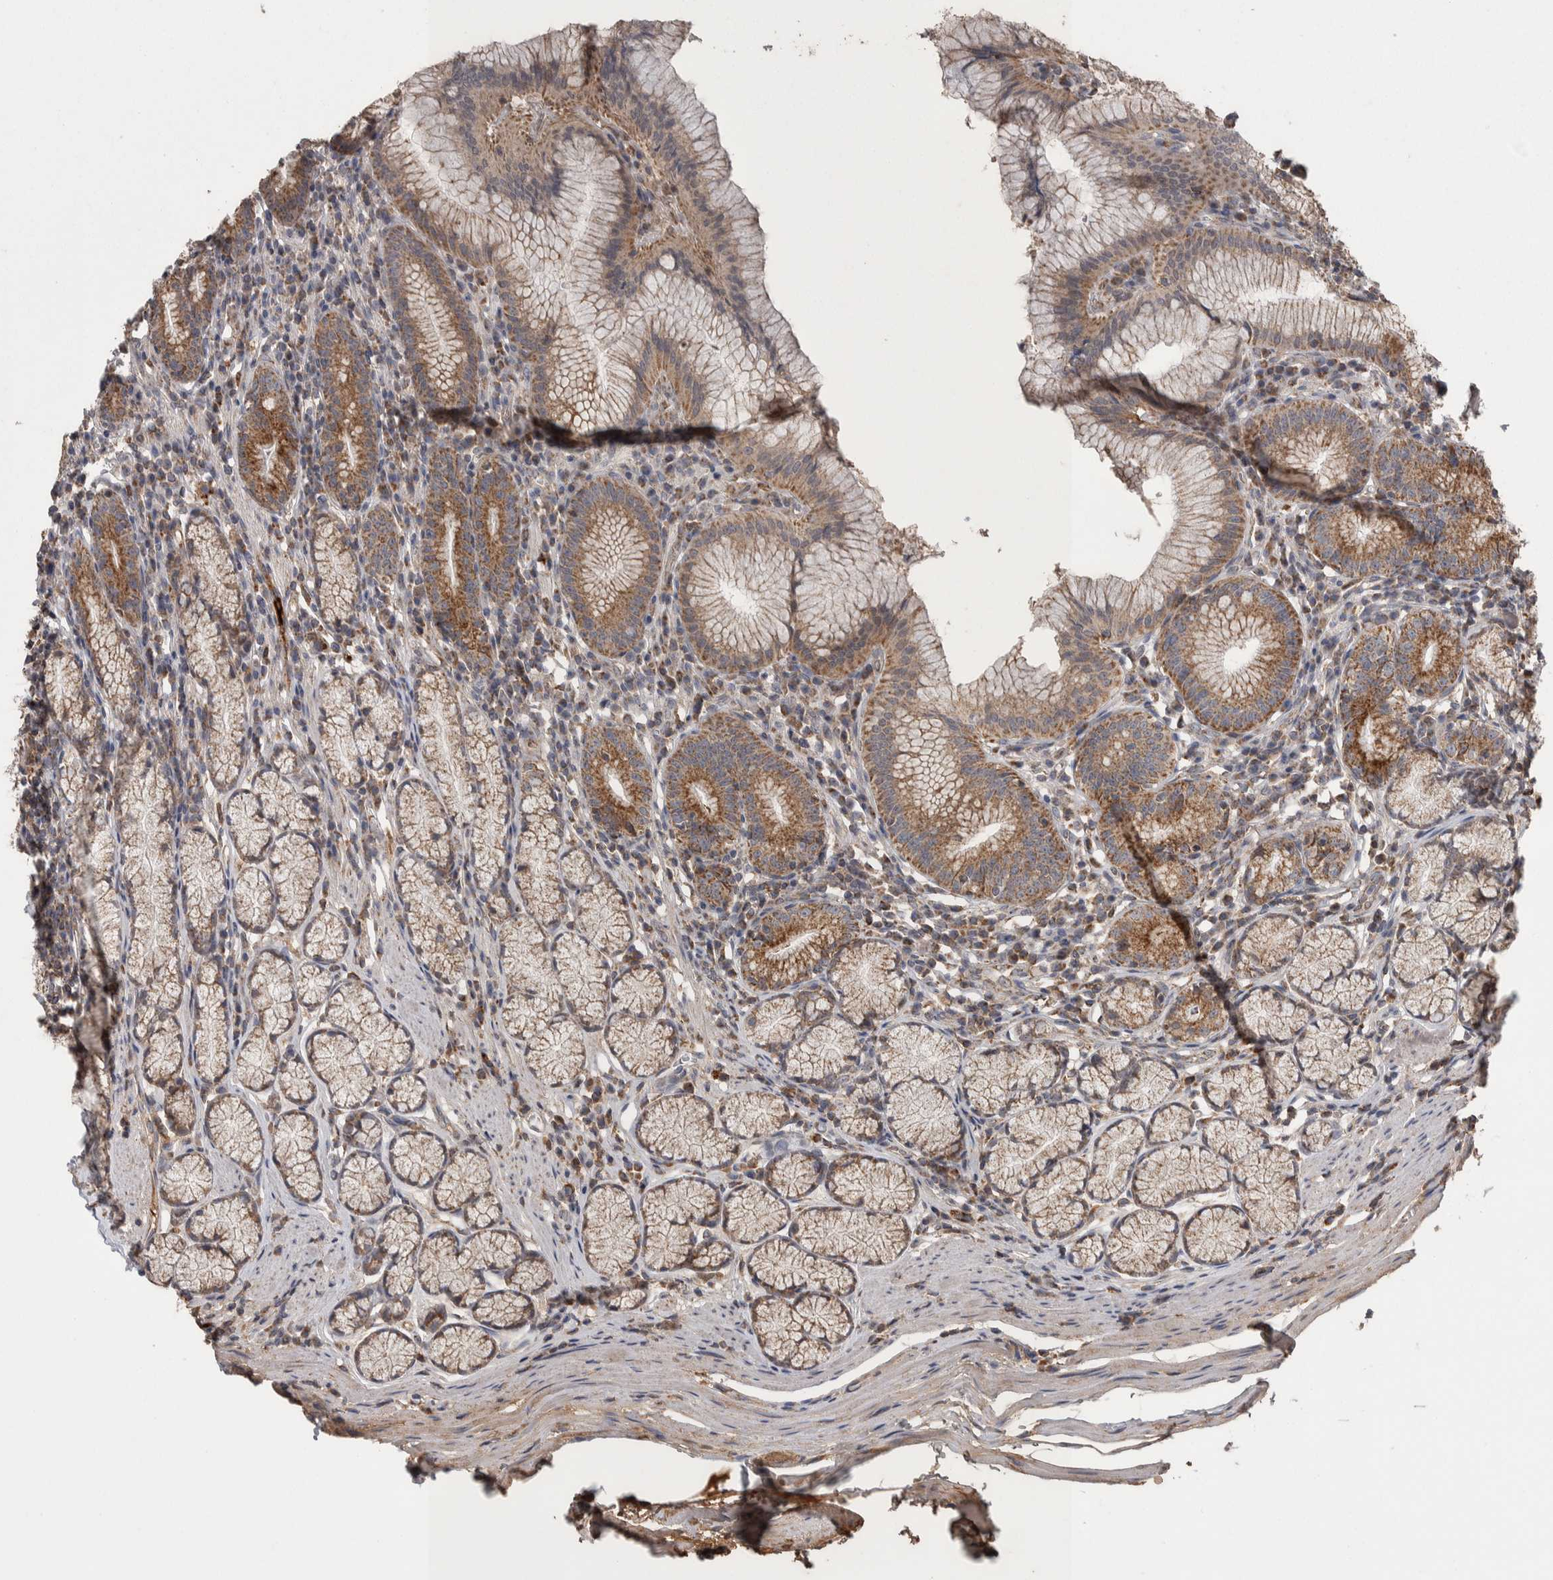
{"staining": {"intensity": "moderate", "quantity": ">75%", "location": "cytoplasmic/membranous"}, "tissue": "stomach", "cell_type": "Glandular cells", "image_type": "normal", "snomed": [{"axis": "morphology", "description": "Normal tissue, NOS"}, {"axis": "topography", "description": "Stomach"}], "caption": "Protein expression analysis of unremarkable stomach exhibits moderate cytoplasmic/membranous staining in about >75% of glandular cells. (IHC, brightfield microscopy, high magnification).", "gene": "SCO1", "patient": {"sex": "male", "age": 55}}